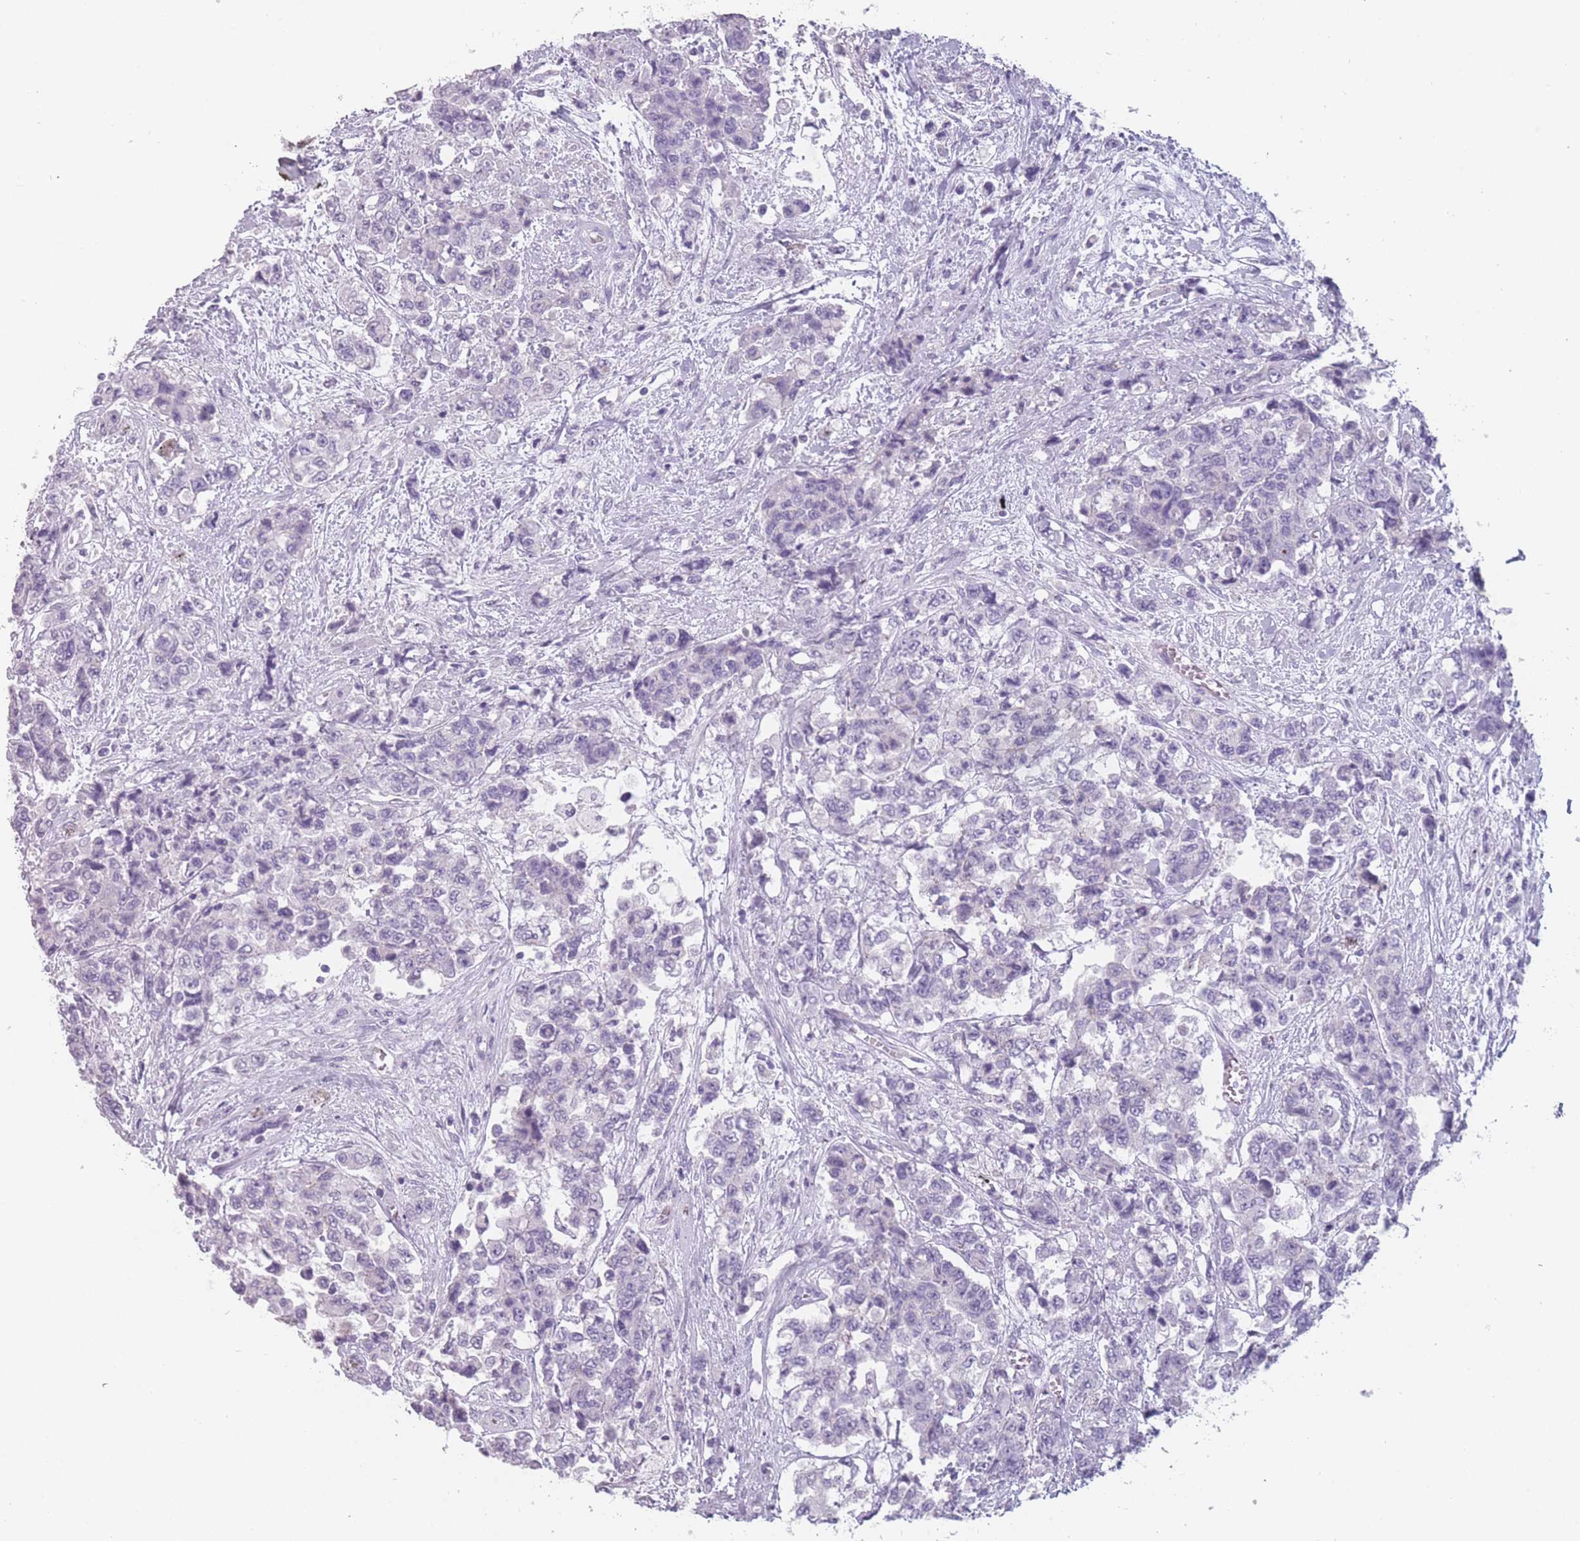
{"staining": {"intensity": "negative", "quantity": "none", "location": "none"}, "tissue": "urothelial cancer", "cell_type": "Tumor cells", "image_type": "cancer", "snomed": [{"axis": "morphology", "description": "Urothelial carcinoma, High grade"}, {"axis": "topography", "description": "Urinary bladder"}], "caption": "Immunohistochemistry image of urothelial cancer stained for a protein (brown), which reveals no expression in tumor cells.", "gene": "PPFIA3", "patient": {"sex": "female", "age": 78}}